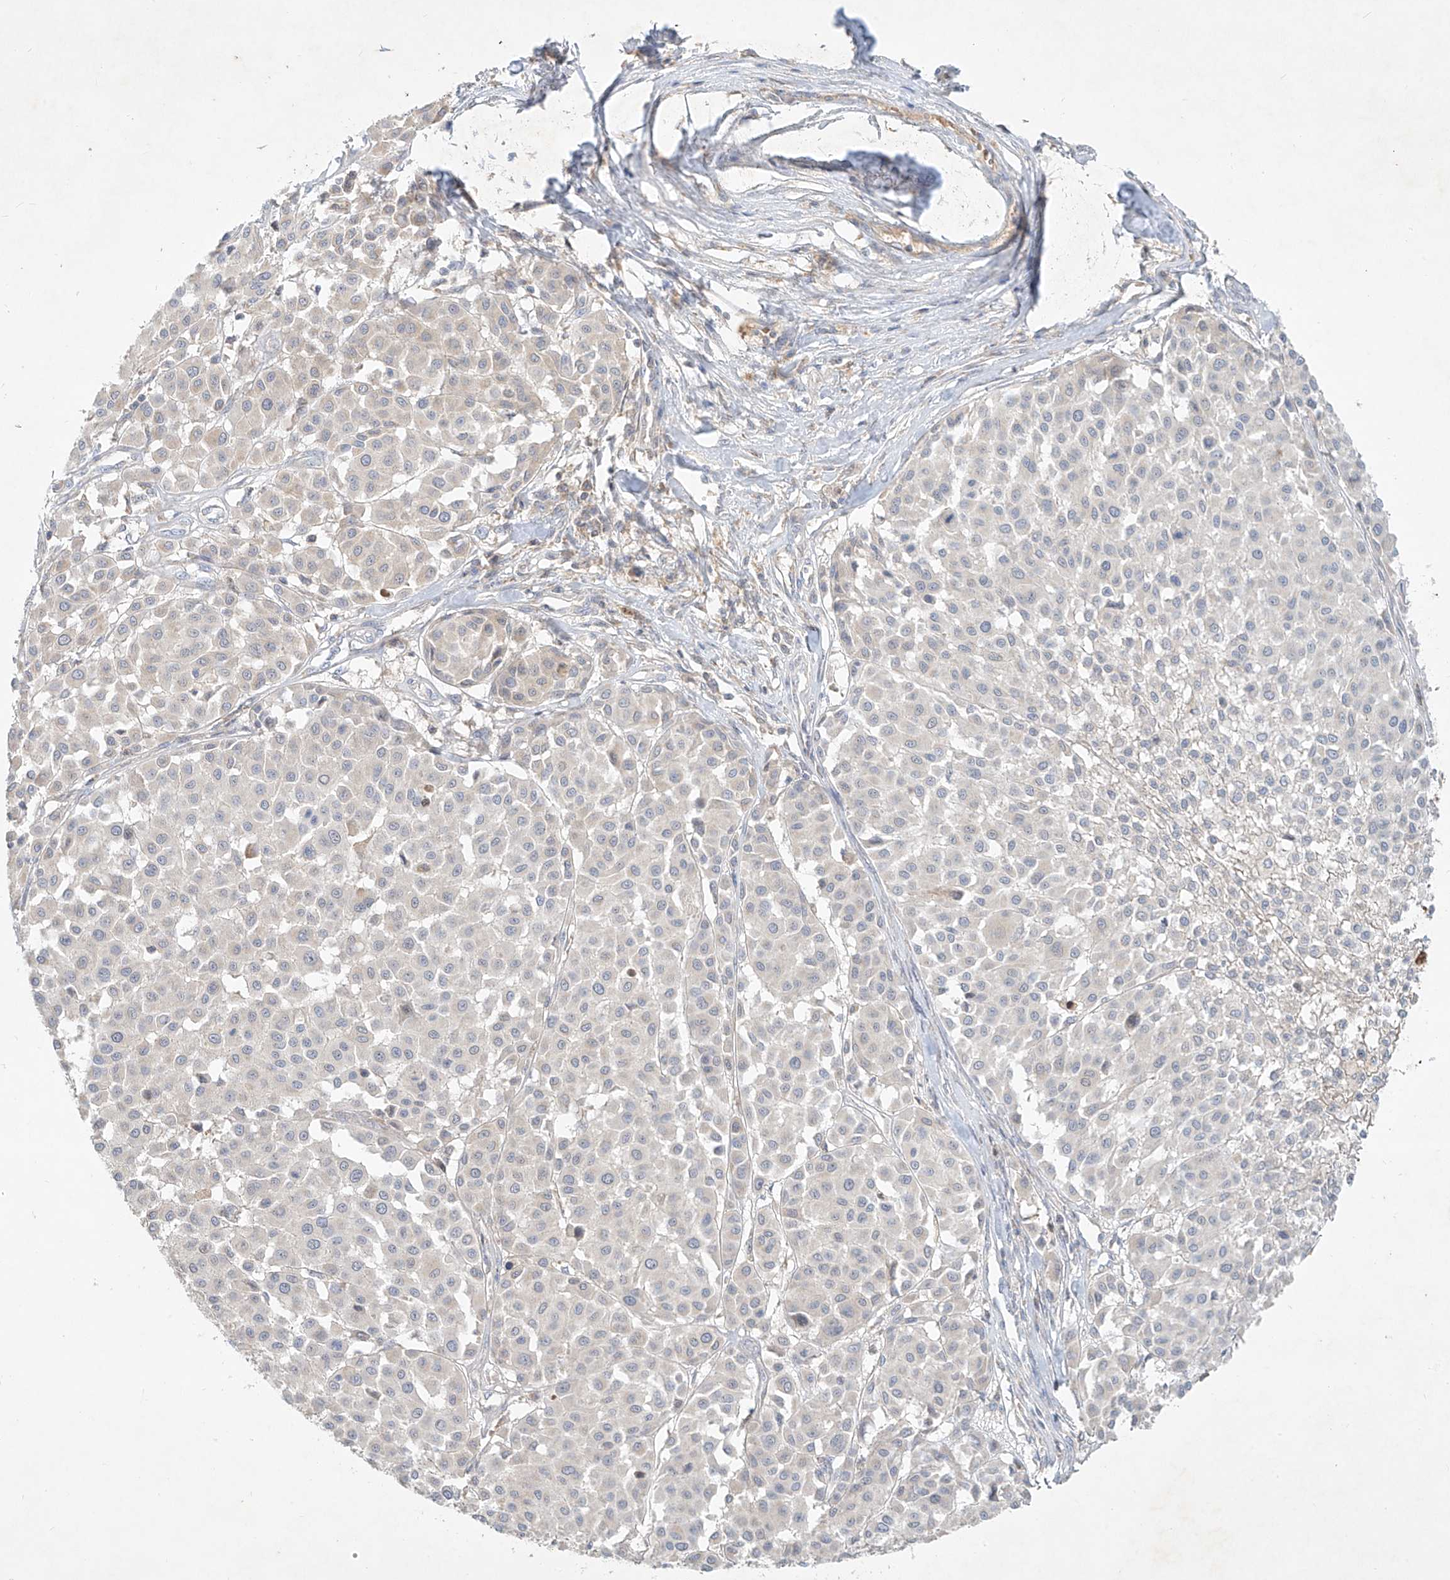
{"staining": {"intensity": "negative", "quantity": "none", "location": "none"}, "tissue": "melanoma", "cell_type": "Tumor cells", "image_type": "cancer", "snomed": [{"axis": "morphology", "description": "Malignant melanoma, Metastatic site"}, {"axis": "topography", "description": "Soft tissue"}], "caption": "Immunohistochemistry of human melanoma demonstrates no expression in tumor cells.", "gene": "KPNA7", "patient": {"sex": "male", "age": 41}}